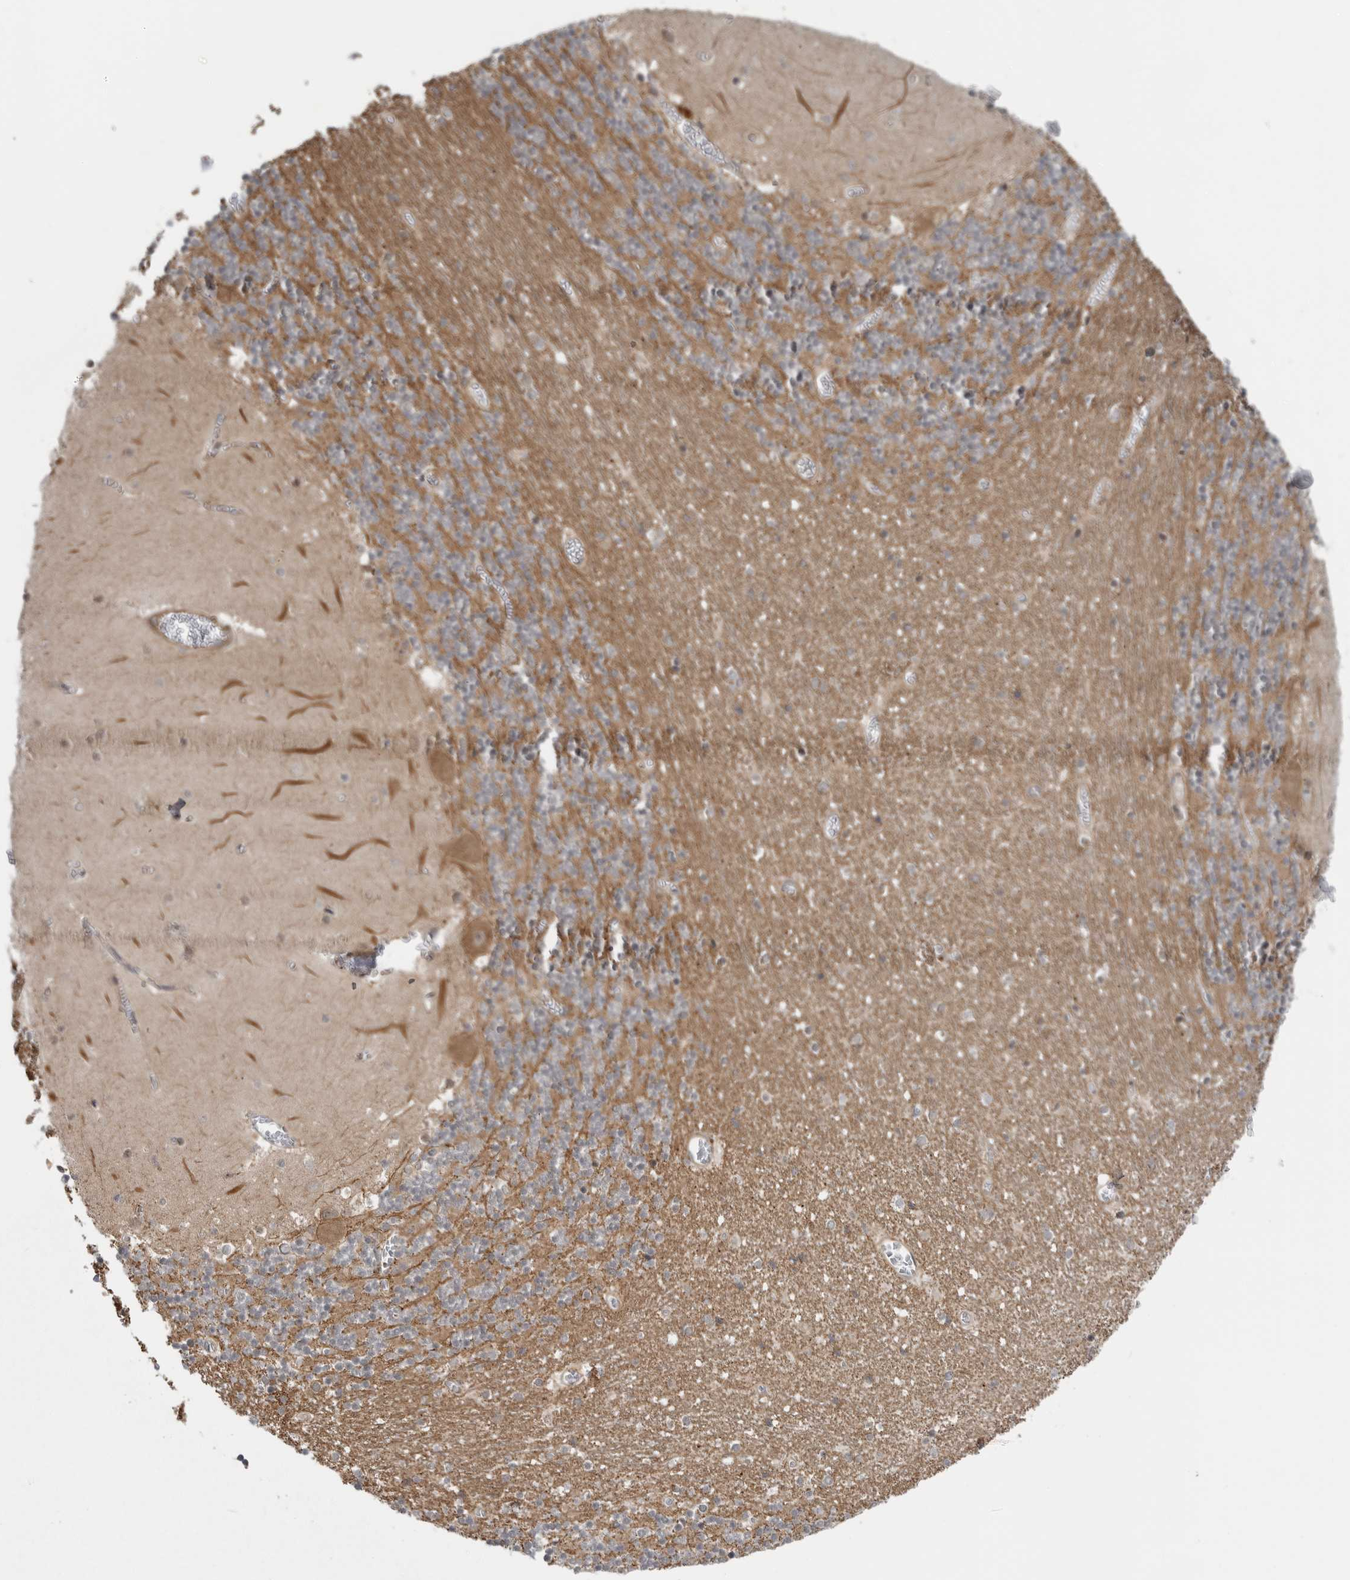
{"staining": {"intensity": "moderate", "quantity": "25%-75%", "location": "cytoplasmic/membranous"}, "tissue": "cerebellum", "cell_type": "Cells in granular layer", "image_type": "normal", "snomed": [{"axis": "morphology", "description": "Normal tissue, NOS"}, {"axis": "topography", "description": "Cerebellum"}], "caption": "A medium amount of moderate cytoplasmic/membranous staining is seen in approximately 25%-75% of cells in granular layer in normal cerebellum. Nuclei are stained in blue.", "gene": "LRRC45", "patient": {"sex": "female", "age": 28}}